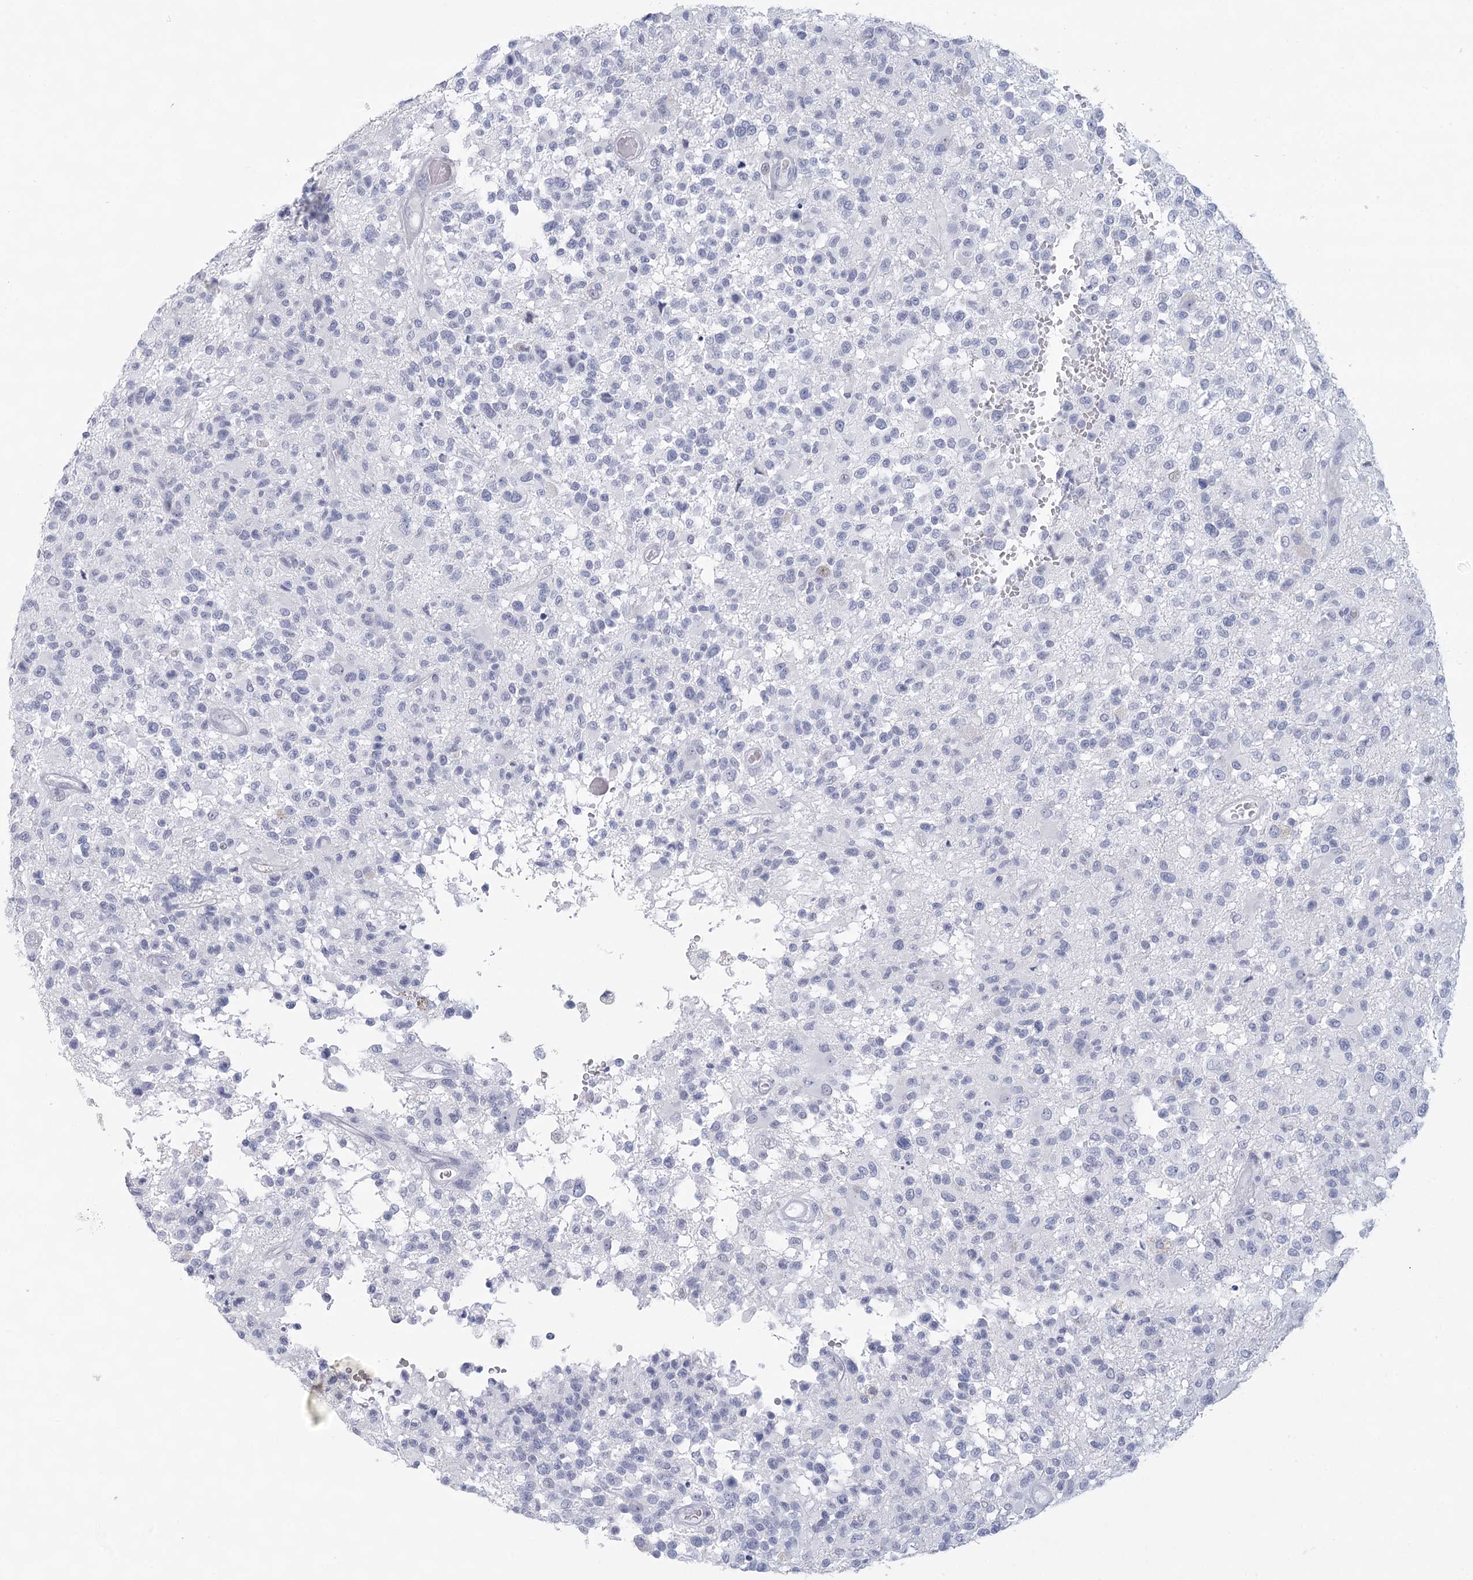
{"staining": {"intensity": "negative", "quantity": "none", "location": "none"}, "tissue": "glioma", "cell_type": "Tumor cells", "image_type": "cancer", "snomed": [{"axis": "morphology", "description": "Glioma, malignant, High grade"}, {"axis": "morphology", "description": "Glioblastoma, NOS"}, {"axis": "topography", "description": "Brain"}], "caption": "This micrograph is of glioblastoma stained with immunohistochemistry to label a protein in brown with the nuclei are counter-stained blue. There is no expression in tumor cells.", "gene": "WNT8B", "patient": {"sex": "male", "age": 60}}